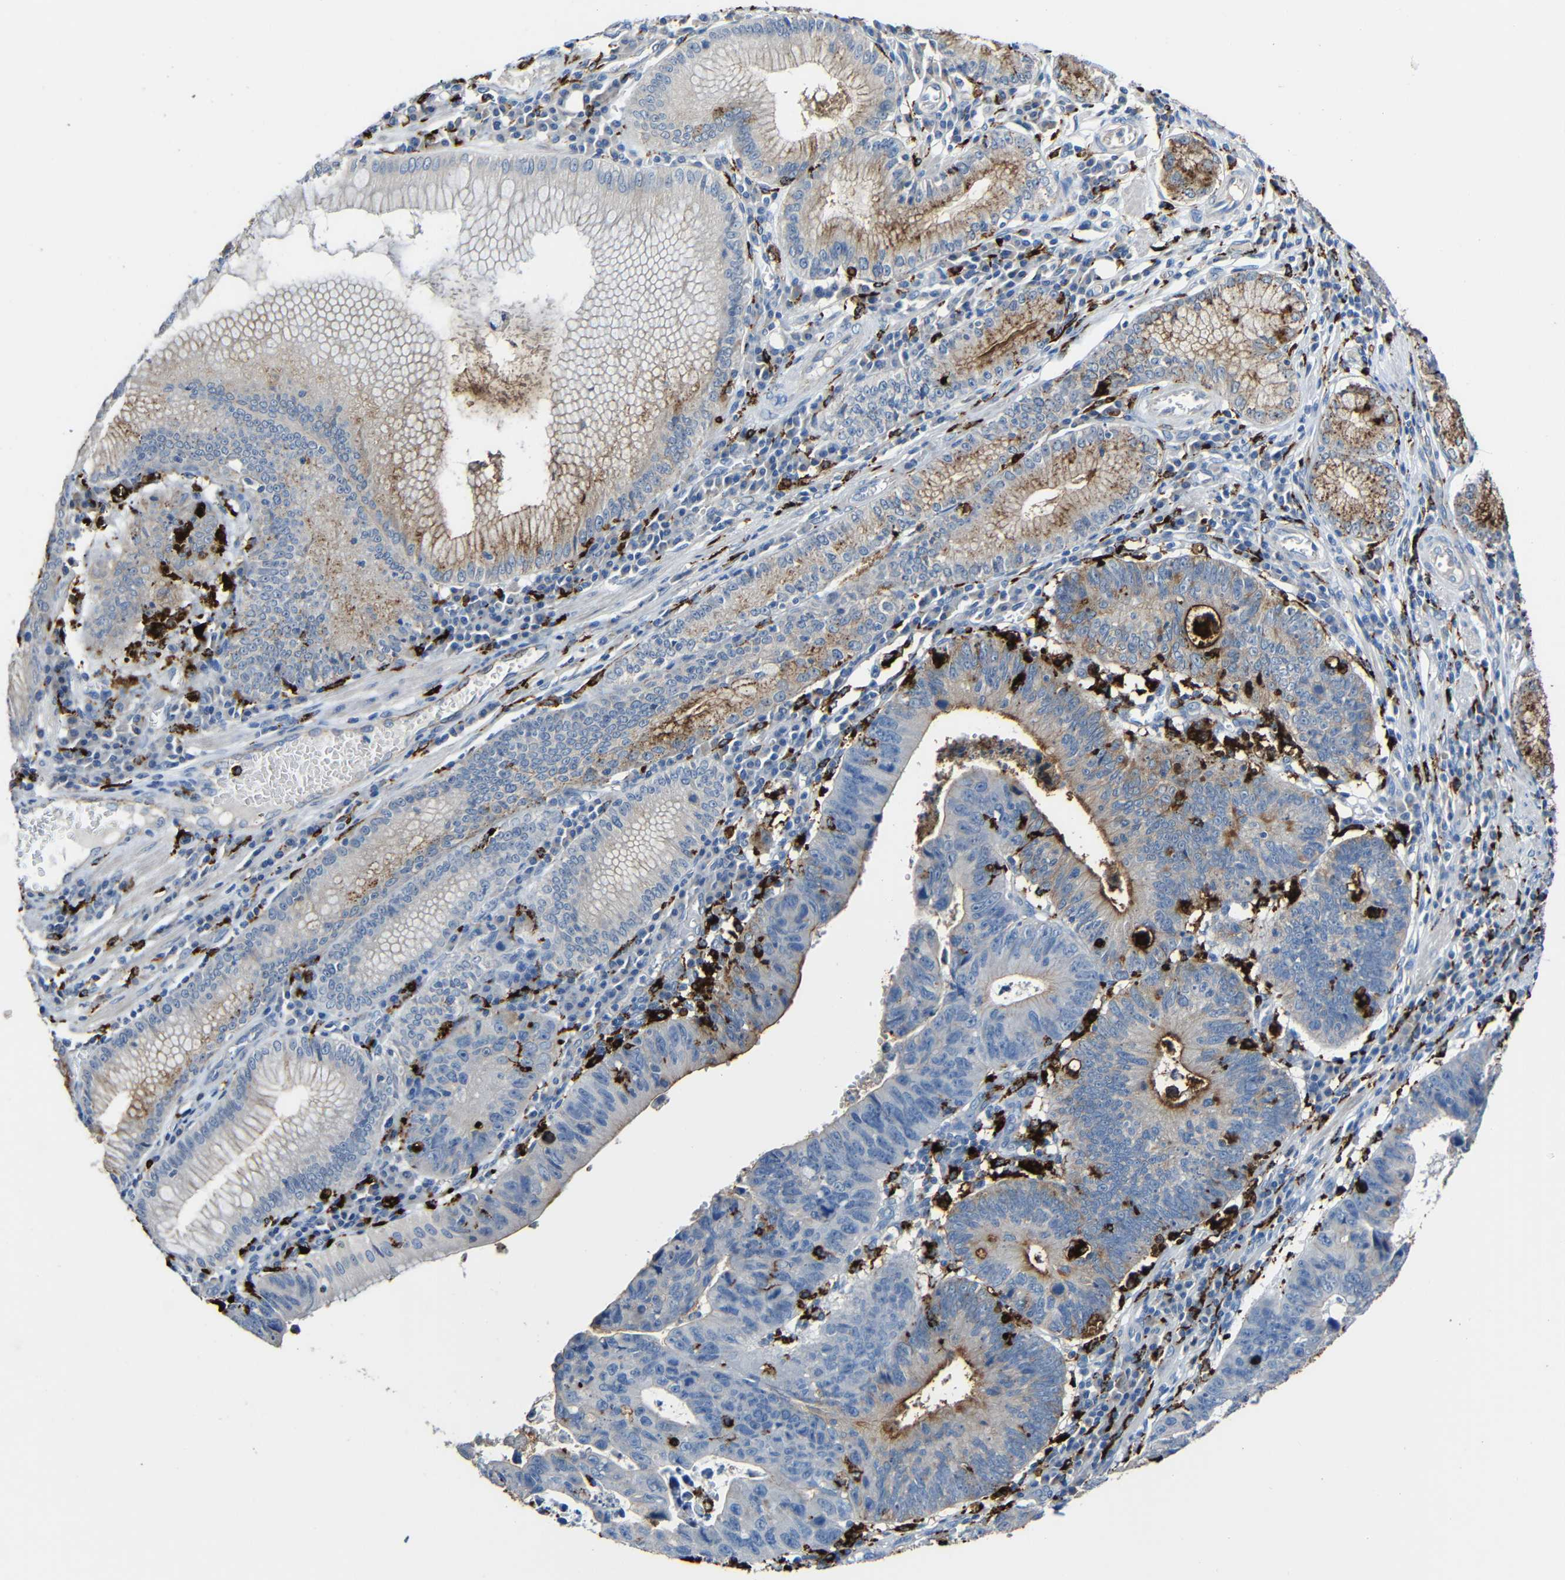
{"staining": {"intensity": "moderate", "quantity": ">75%", "location": "cytoplasmic/membranous"}, "tissue": "stomach cancer", "cell_type": "Tumor cells", "image_type": "cancer", "snomed": [{"axis": "morphology", "description": "Adenocarcinoma, NOS"}, {"axis": "topography", "description": "Stomach"}], "caption": "Human stomach adenocarcinoma stained with a protein marker exhibits moderate staining in tumor cells.", "gene": "HLA-DMA", "patient": {"sex": "male", "age": 59}}